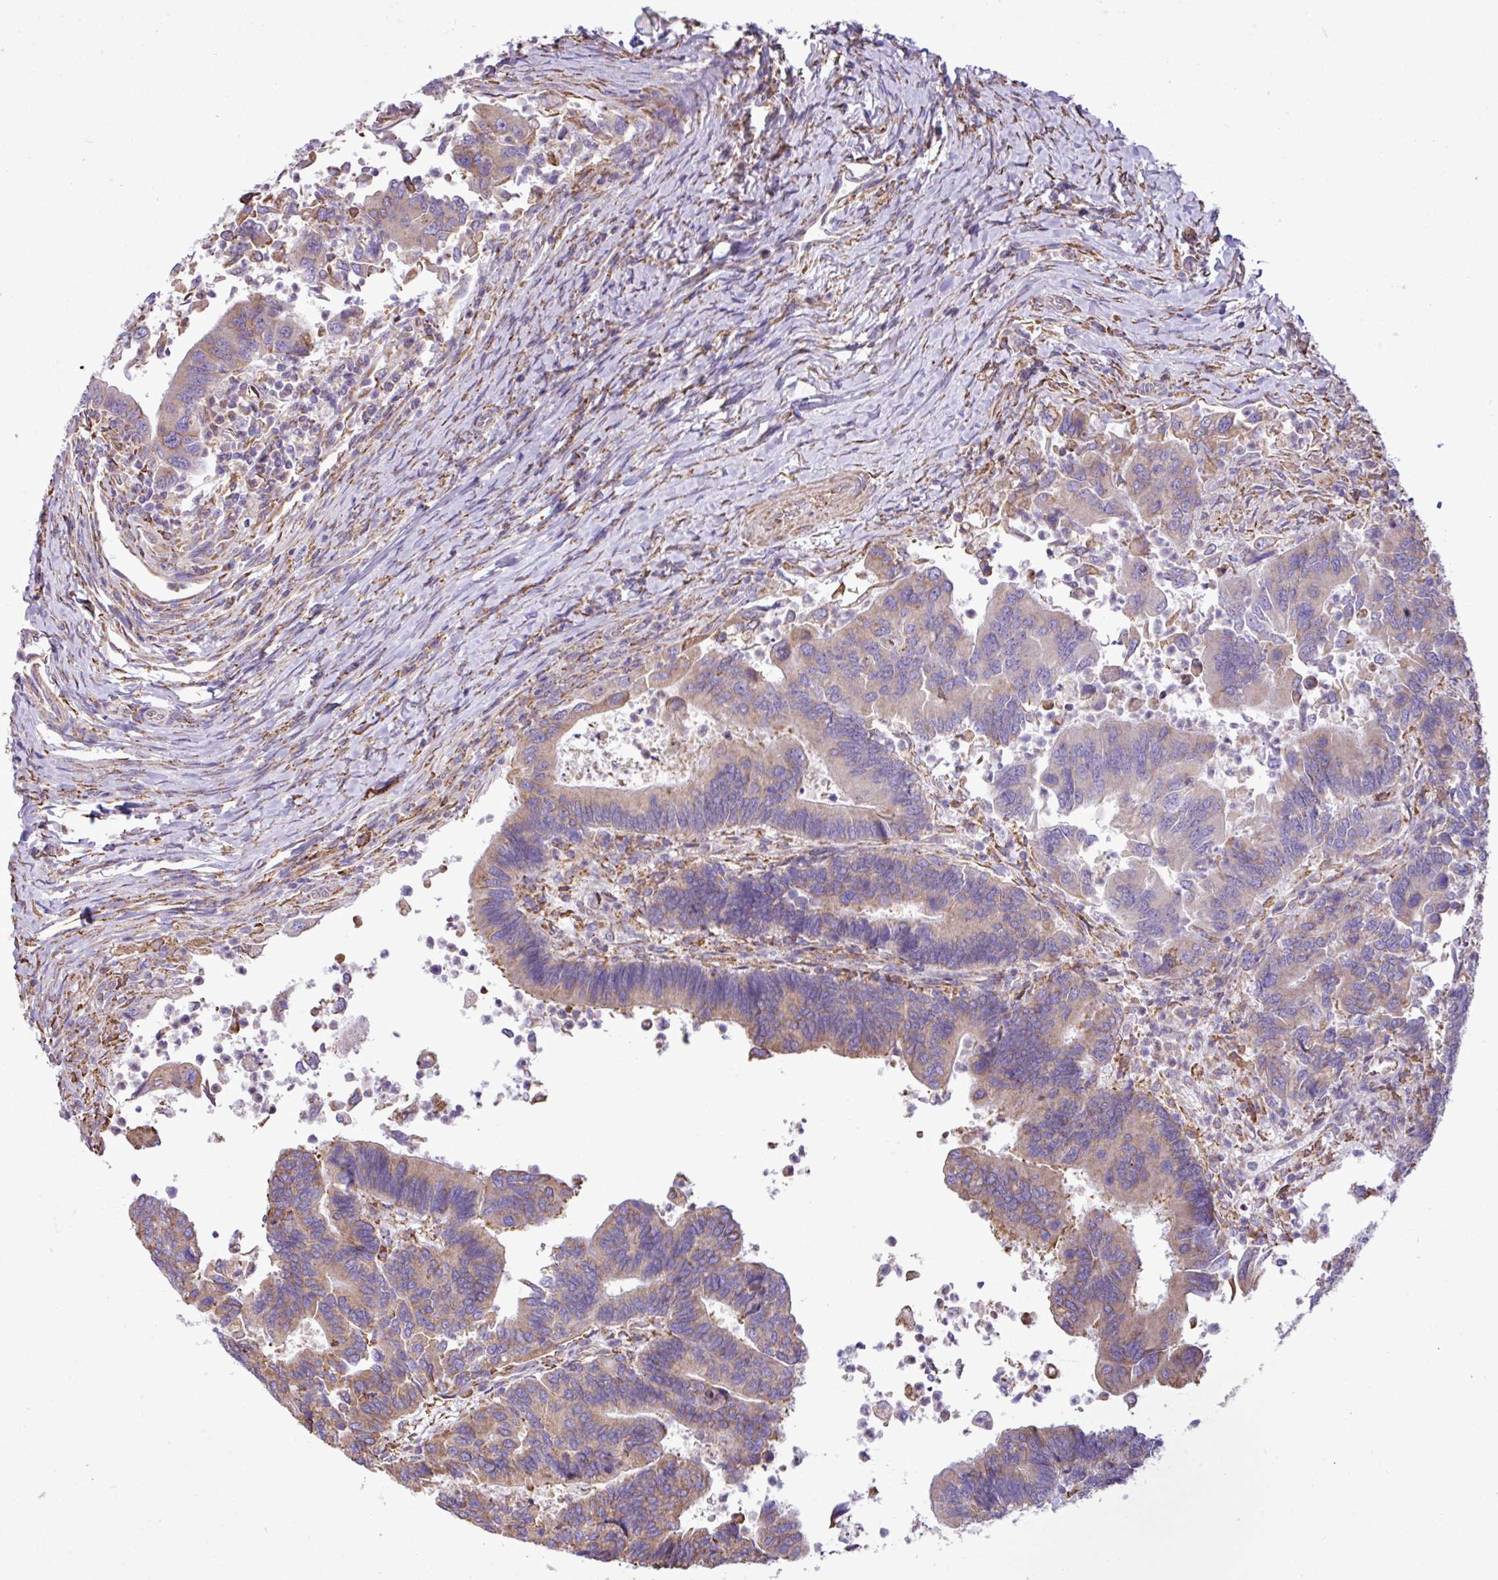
{"staining": {"intensity": "weak", "quantity": "<25%", "location": "cytoplasmic/membranous"}, "tissue": "colorectal cancer", "cell_type": "Tumor cells", "image_type": "cancer", "snomed": [{"axis": "morphology", "description": "Adenocarcinoma, NOS"}, {"axis": "topography", "description": "Colon"}], "caption": "Tumor cells are negative for brown protein staining in colorectal adenocarcinoma.", "gene": "ZSCAN5A", "patient": {"sex": "female", "age": 67}}